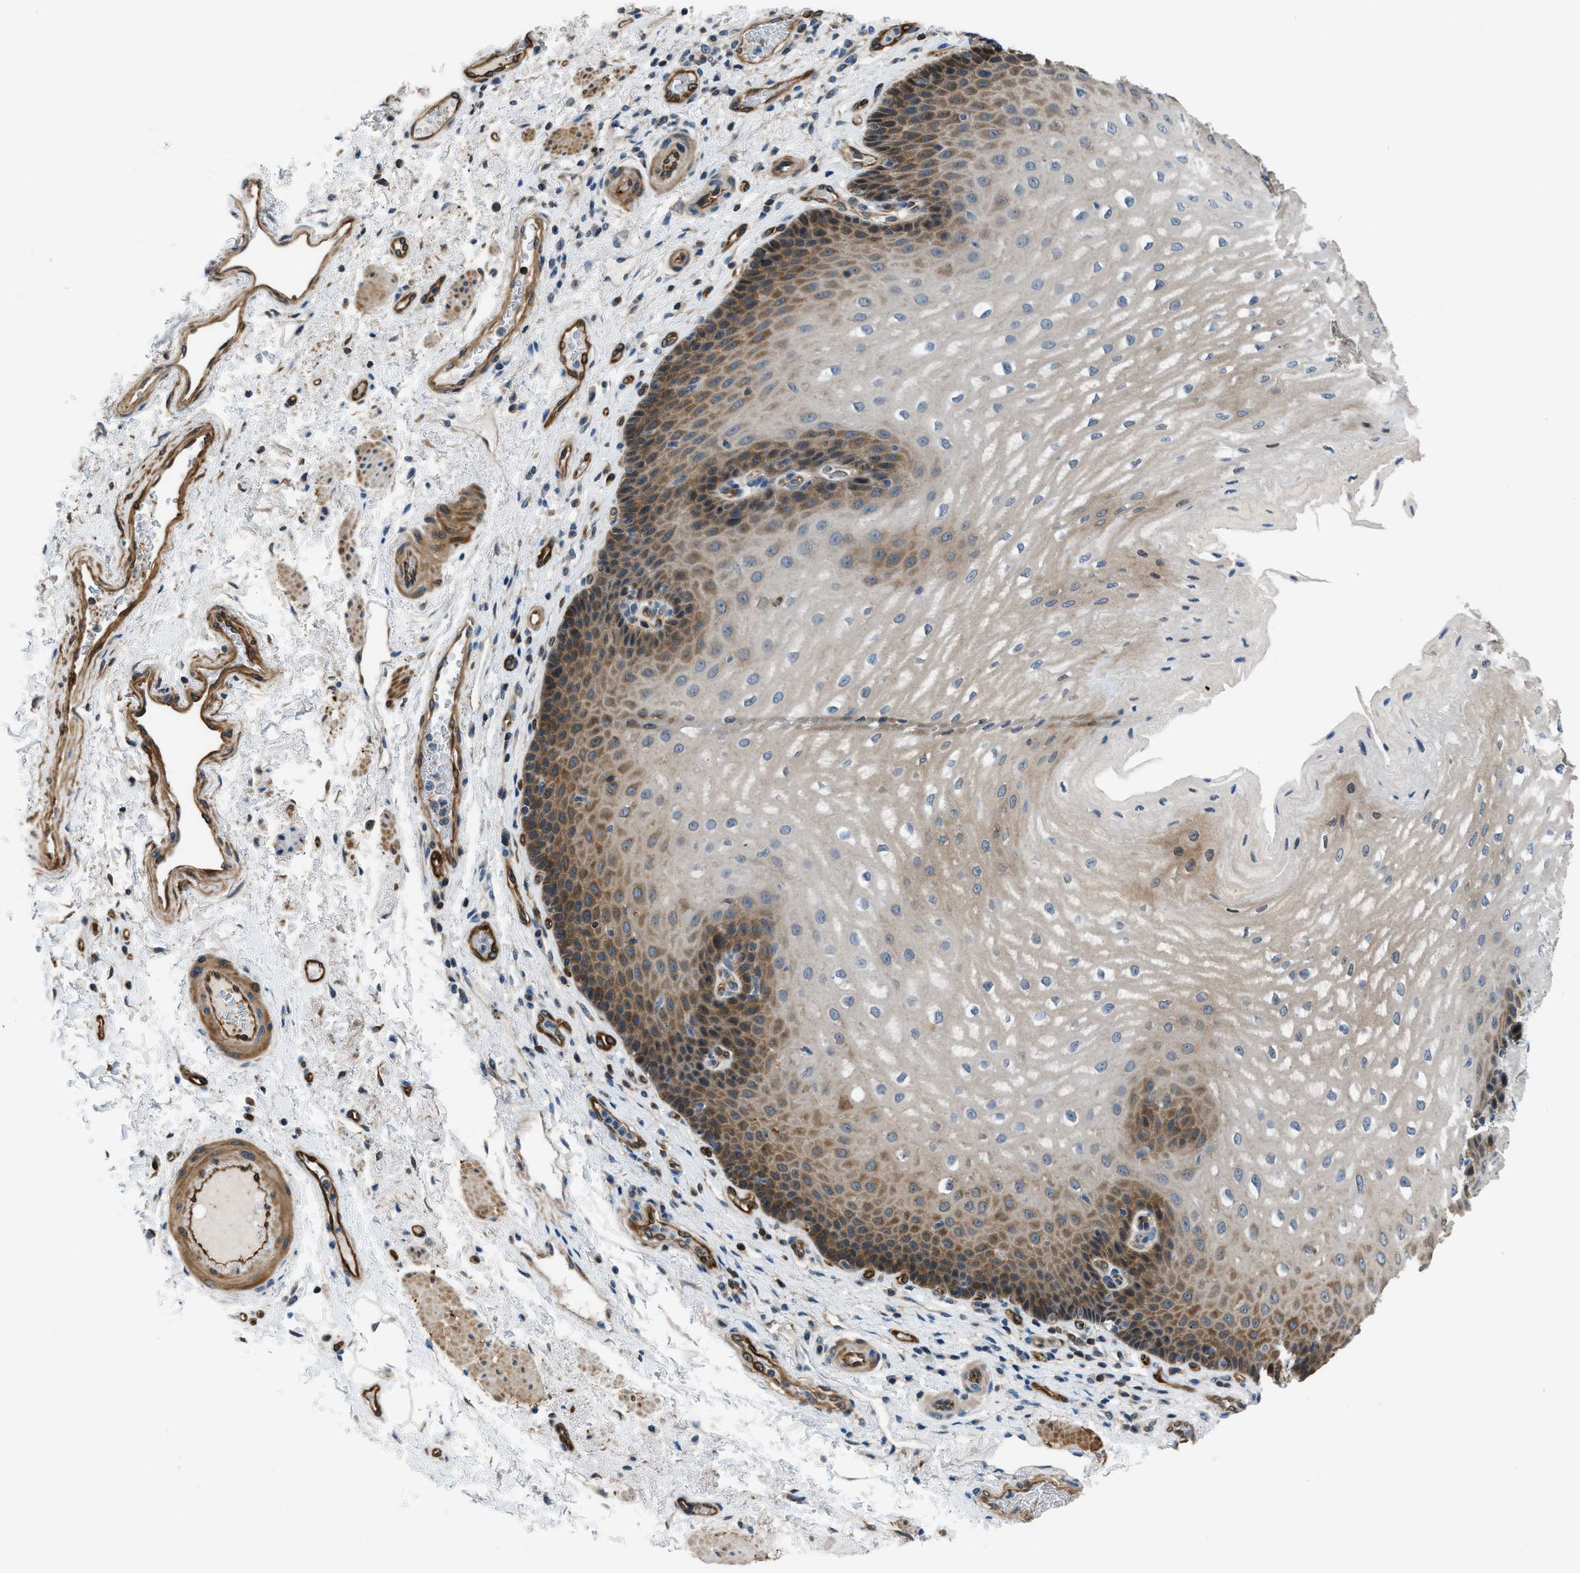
{"staining": {"intensity": "moderate", "quantity": "25%-75%", "location": "cytoplasmic/membranous"}, "tissue": "esophagus", "cell_type": "Squamous epithelial cells", "image_type": "normal", "snomed": [{"axis": "morphology", "description": "Normal tissue, NOS"}, {"axis": "topography", "description": "Esophagus"}], "caption": "Protein expression analysis of benign human esophagus reveals moderate cytoplasmic/membranous expression in about 25%-75% of squamous epithelial cells. The staining was performed using DAB (3,3'-diaminobenzidine) to visualize the protein expression in brown, while the nuclei were stained in blue with hematoxylin (Magnification: 20x).", "gene": "PFKP", "patient": {"sex": "male", "age": 54}}